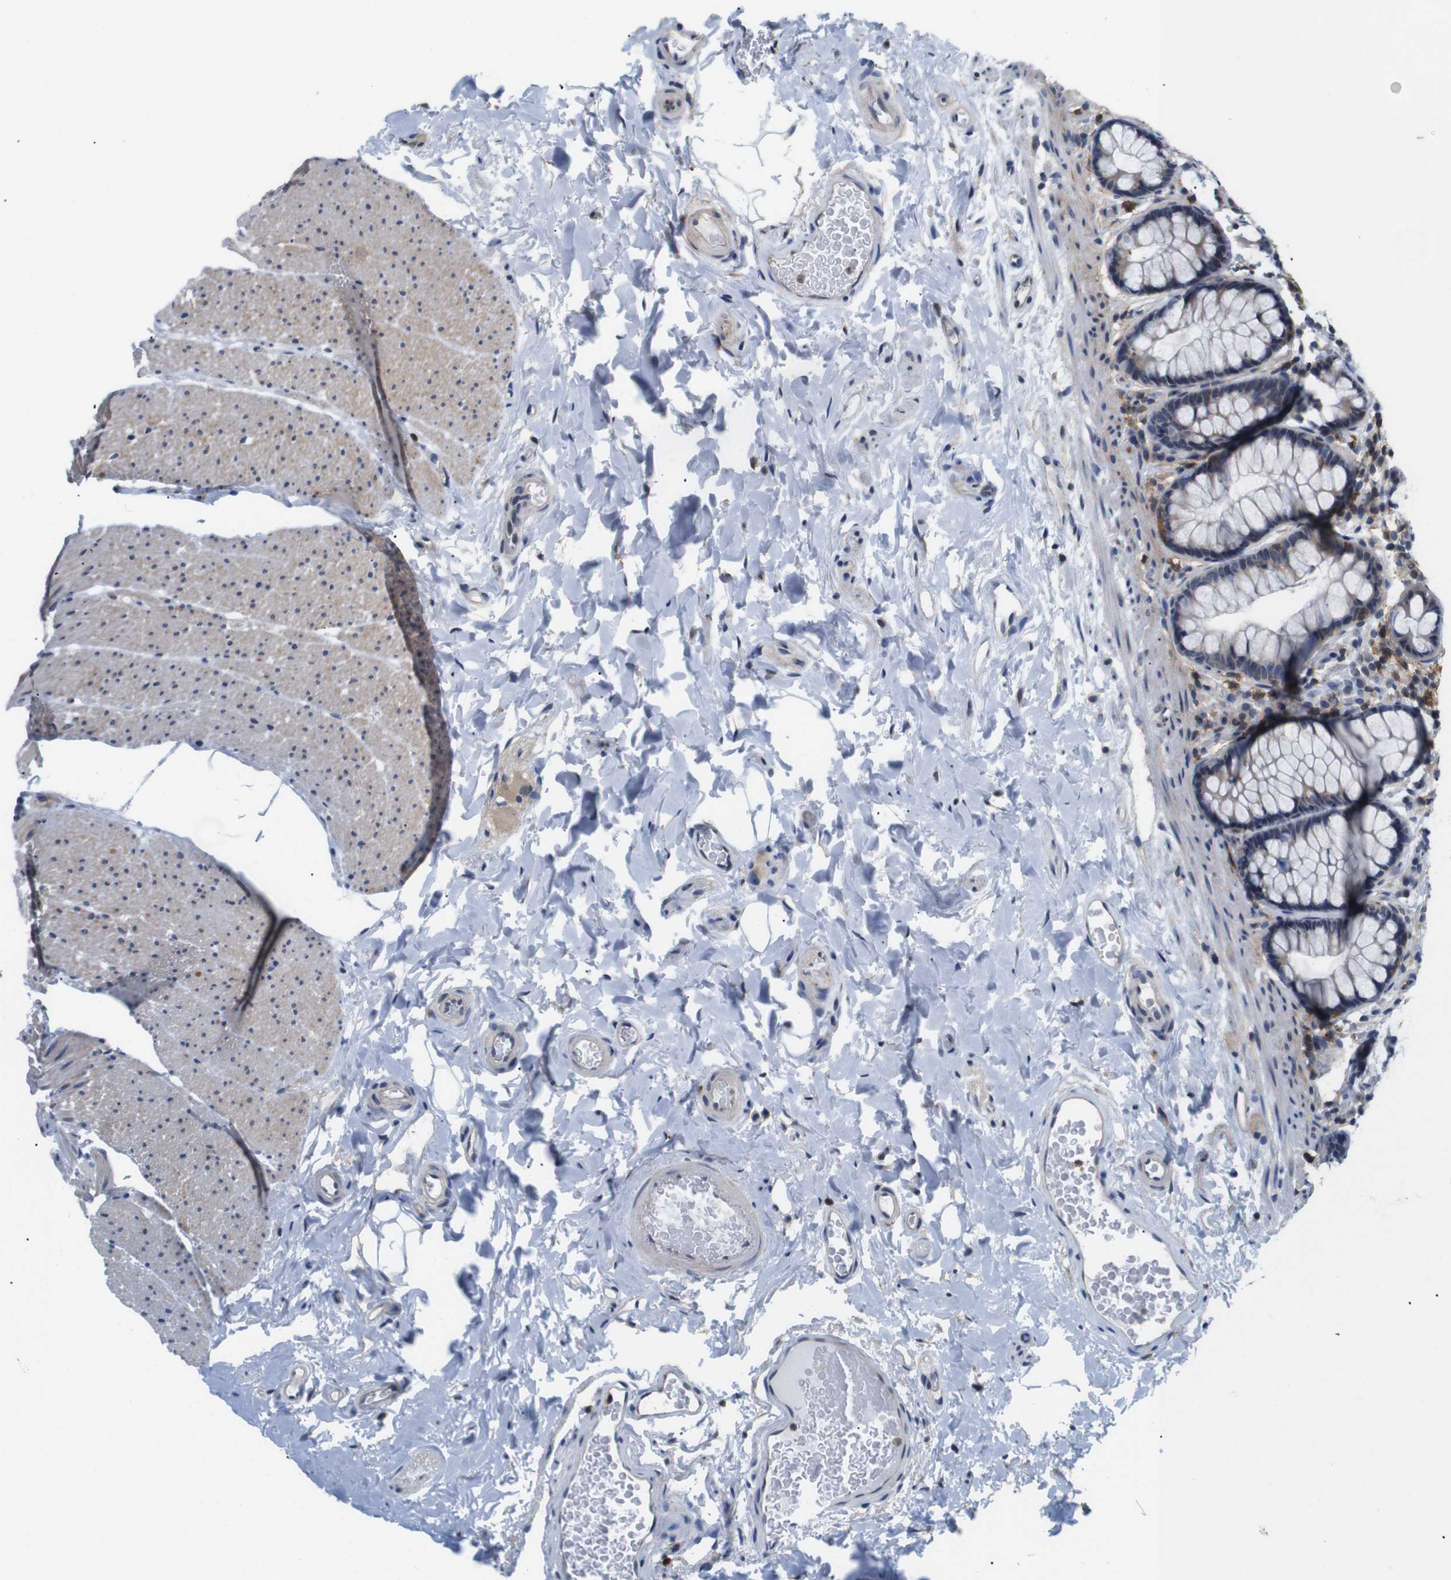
{"staining": {"intensity": "weak", "quantity": "25%-75%", "location": "cytoplasmic/membranous"}, "tissue": "colon", "cell_type": "Endothelial cells", "image_type": "normal", "snomed": [{"axis": "morphology", "description": "Normal tissue, NOS"}, {"axis": "topography", "description": "Colon"}], "caption": "Protein expression analysis of unremarkable human colon reveals weak cytoplasmic/membranous staining in approximately 25%-75% of endothelial cells.", "gene": "BRWD3", "patient": {"sex": "female", "age": 80}}